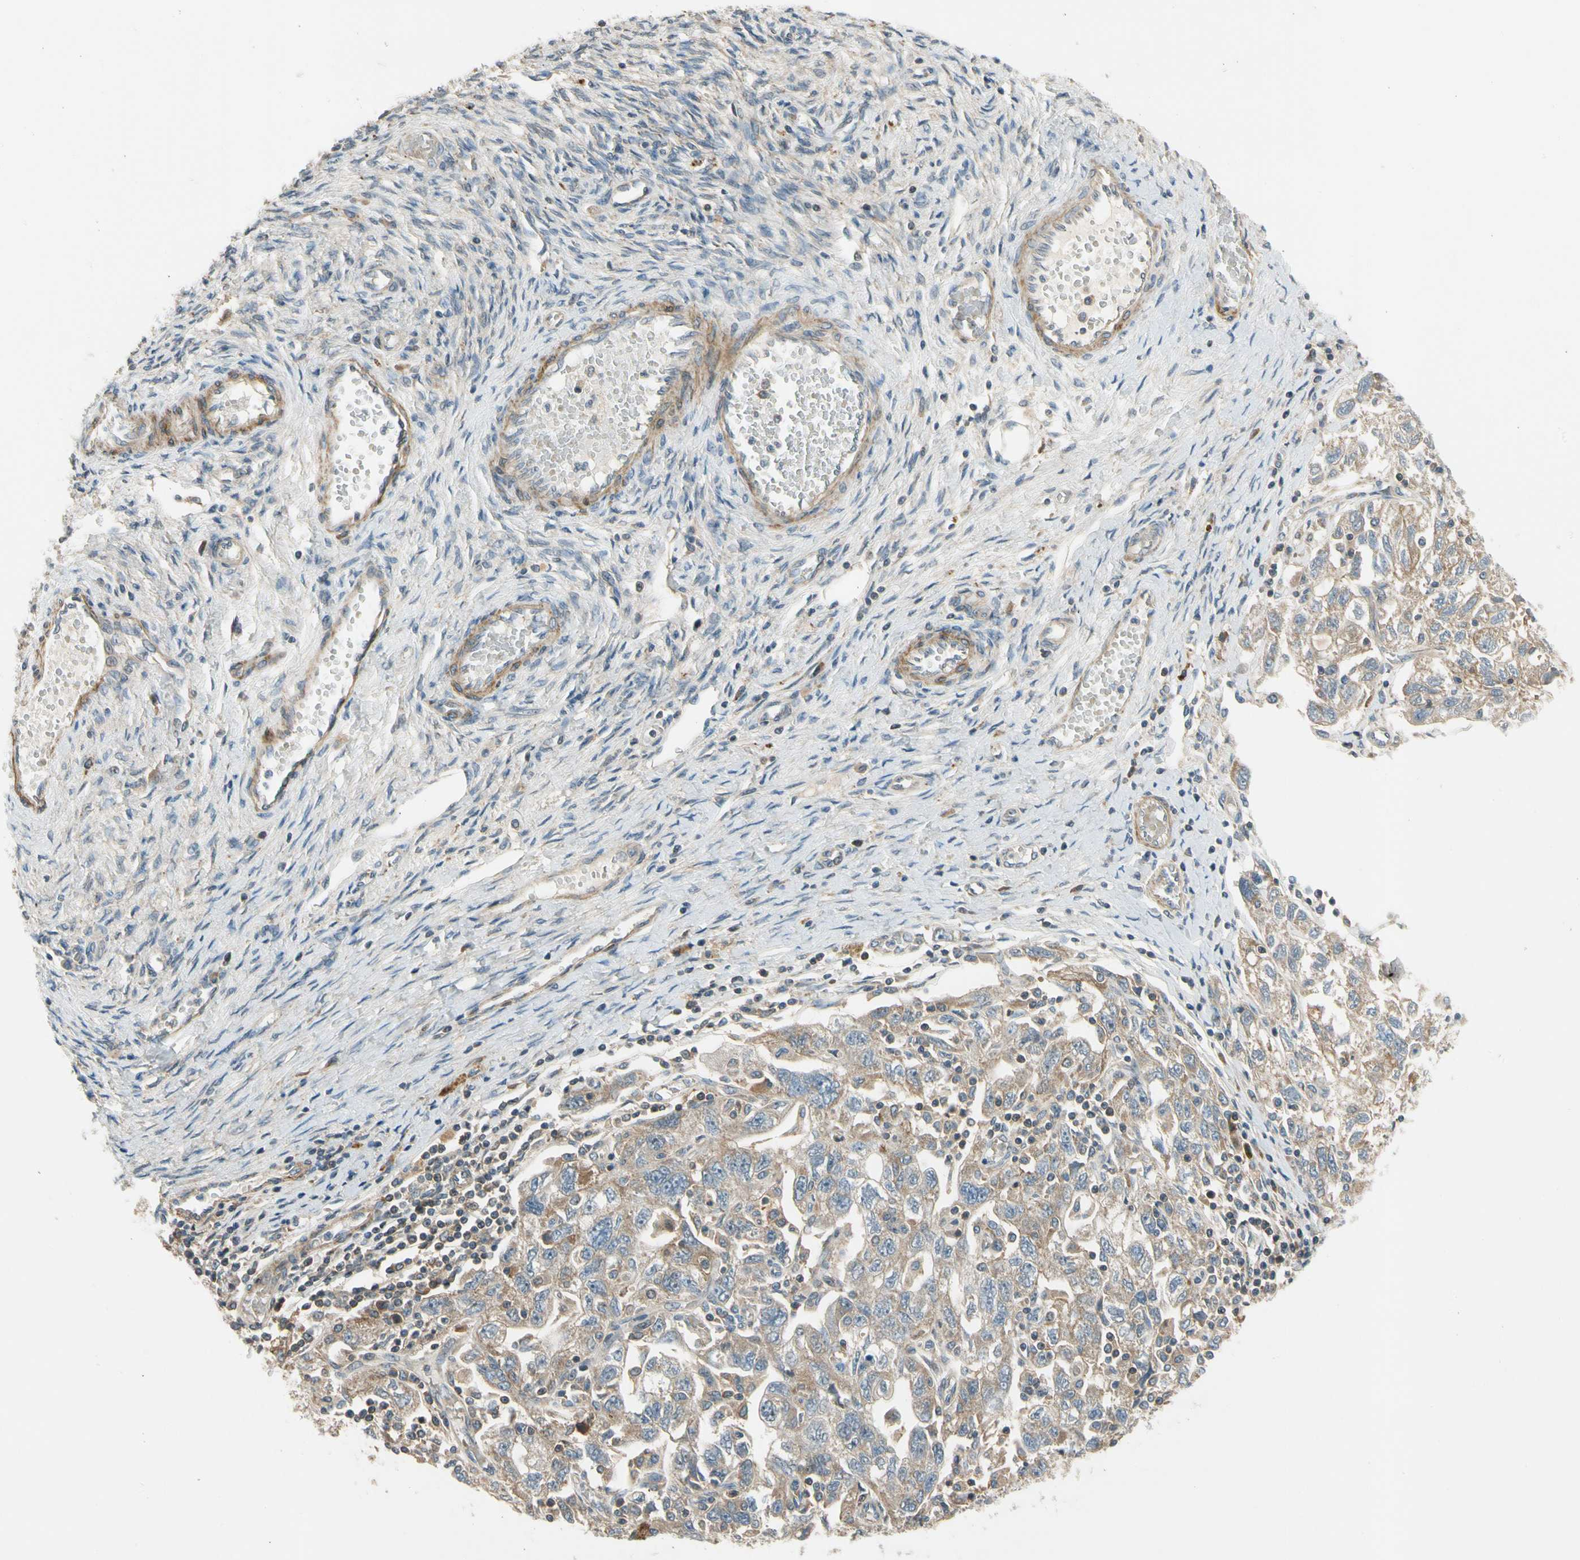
{"staining": {"intensity": "moderate", "quantity": ">75%", "location": "cytoplasmic/membranous"}, "tissue": "ovarian cancer", "cell_type": "Tumor cells", "image_type": "cancer", "snomed": [{"axis": "morphology", "description": "Carcinoma, NOS"}, {"axis": "morphology", "description": "Cystadenocarcinoma, serous, NOS"}, {"axis": "topography", "description": "Ovary"}], "caption": "Tumor cells demonstrate moderate cytoplasmic/membranous positivity in approximately >75% of cells in ovarian cancer (serous cystadenocarcinoma).", "gene": "MST1R", "patient": {"sex": "female", "age": 69}}